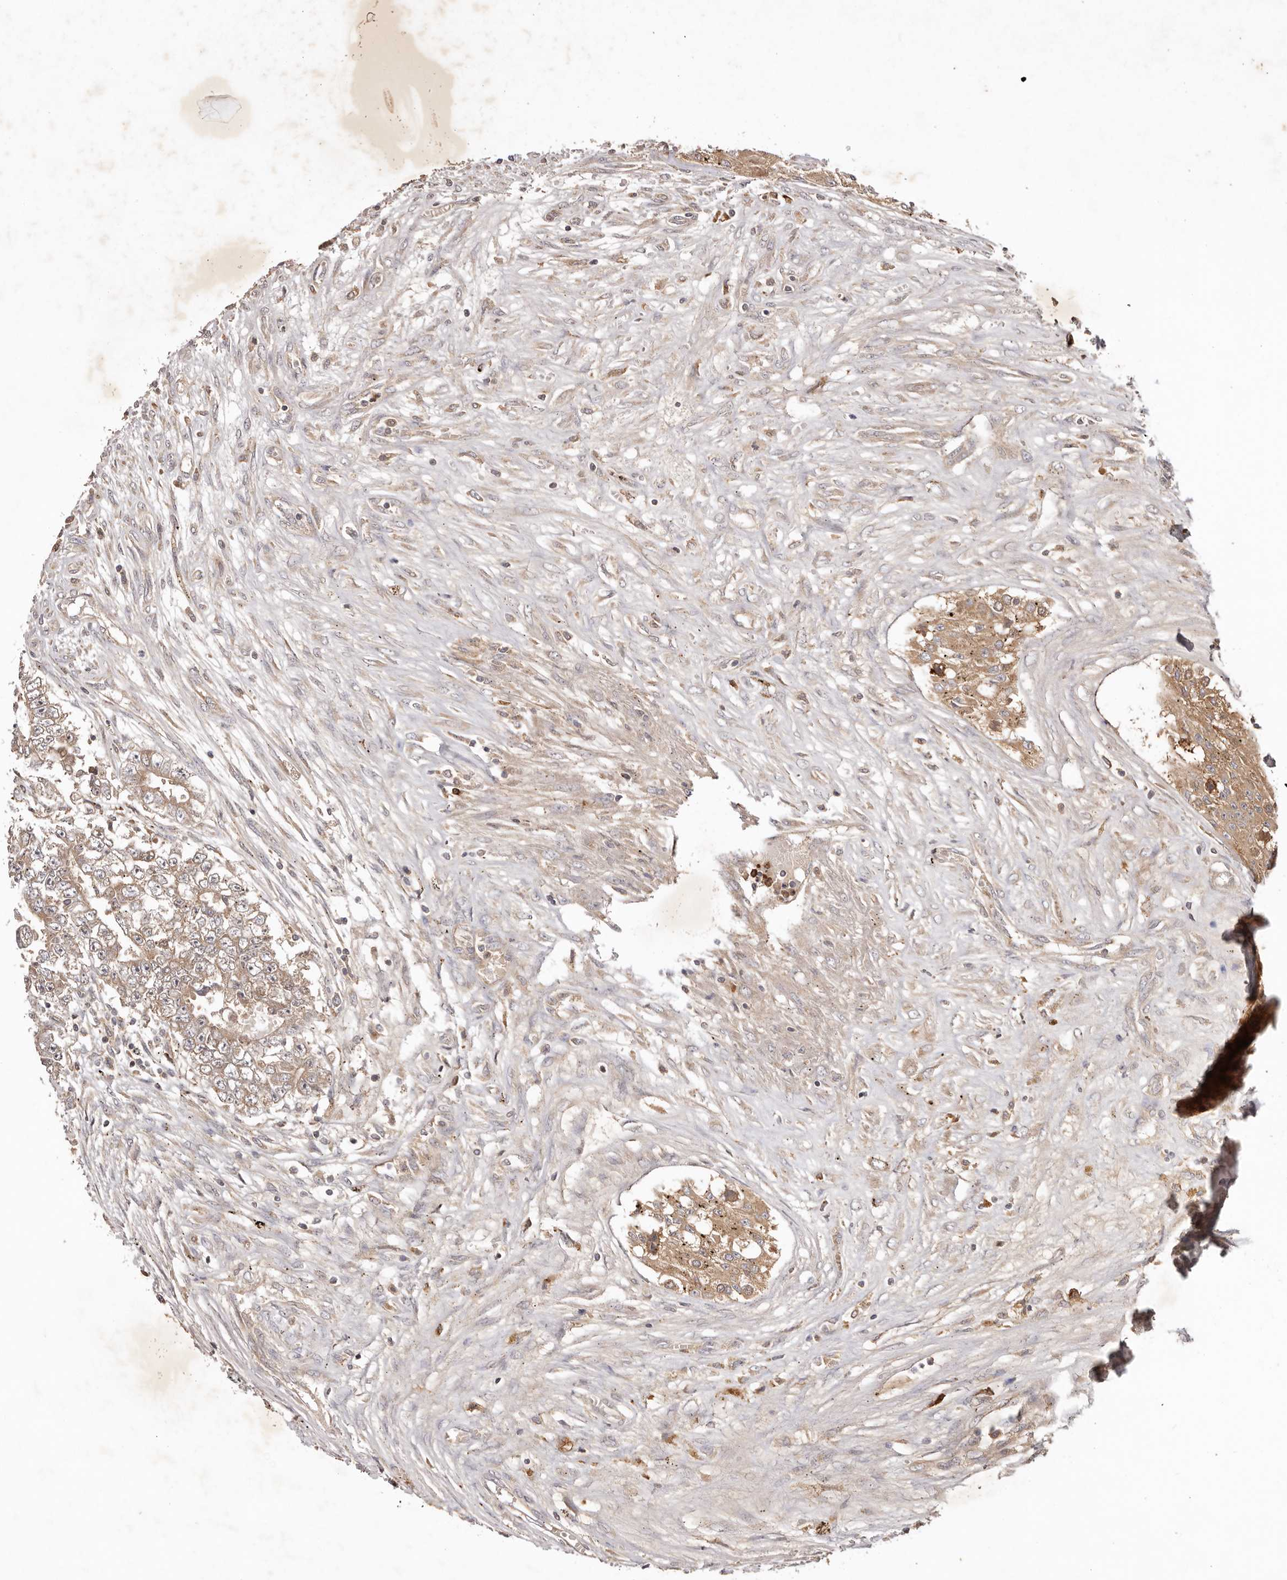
{"staining": {"intensity": "weak", "quantity": ">75%", "location": "cytoplasmic/membranous"}, "tissue": "testis cancer", "cell_type": "Tumor cells", "image_type": "cancer", "snomed": [{"axis": "morphology", "description": "Carcinoma, Embryonal, NOS"}, {"axis": "topography", "description": "Testis"}], "caption": "An immunohistochemistry (IHC) micrograph of neoplastic tissue is shown. Protein staining in brown labels weak cytoplasmic/membranous positivity in testis cancer (embryonal carcinoma) within tumor cells.", "gene": "PKIB", "patient": {"sex": "male", "age": 25}}